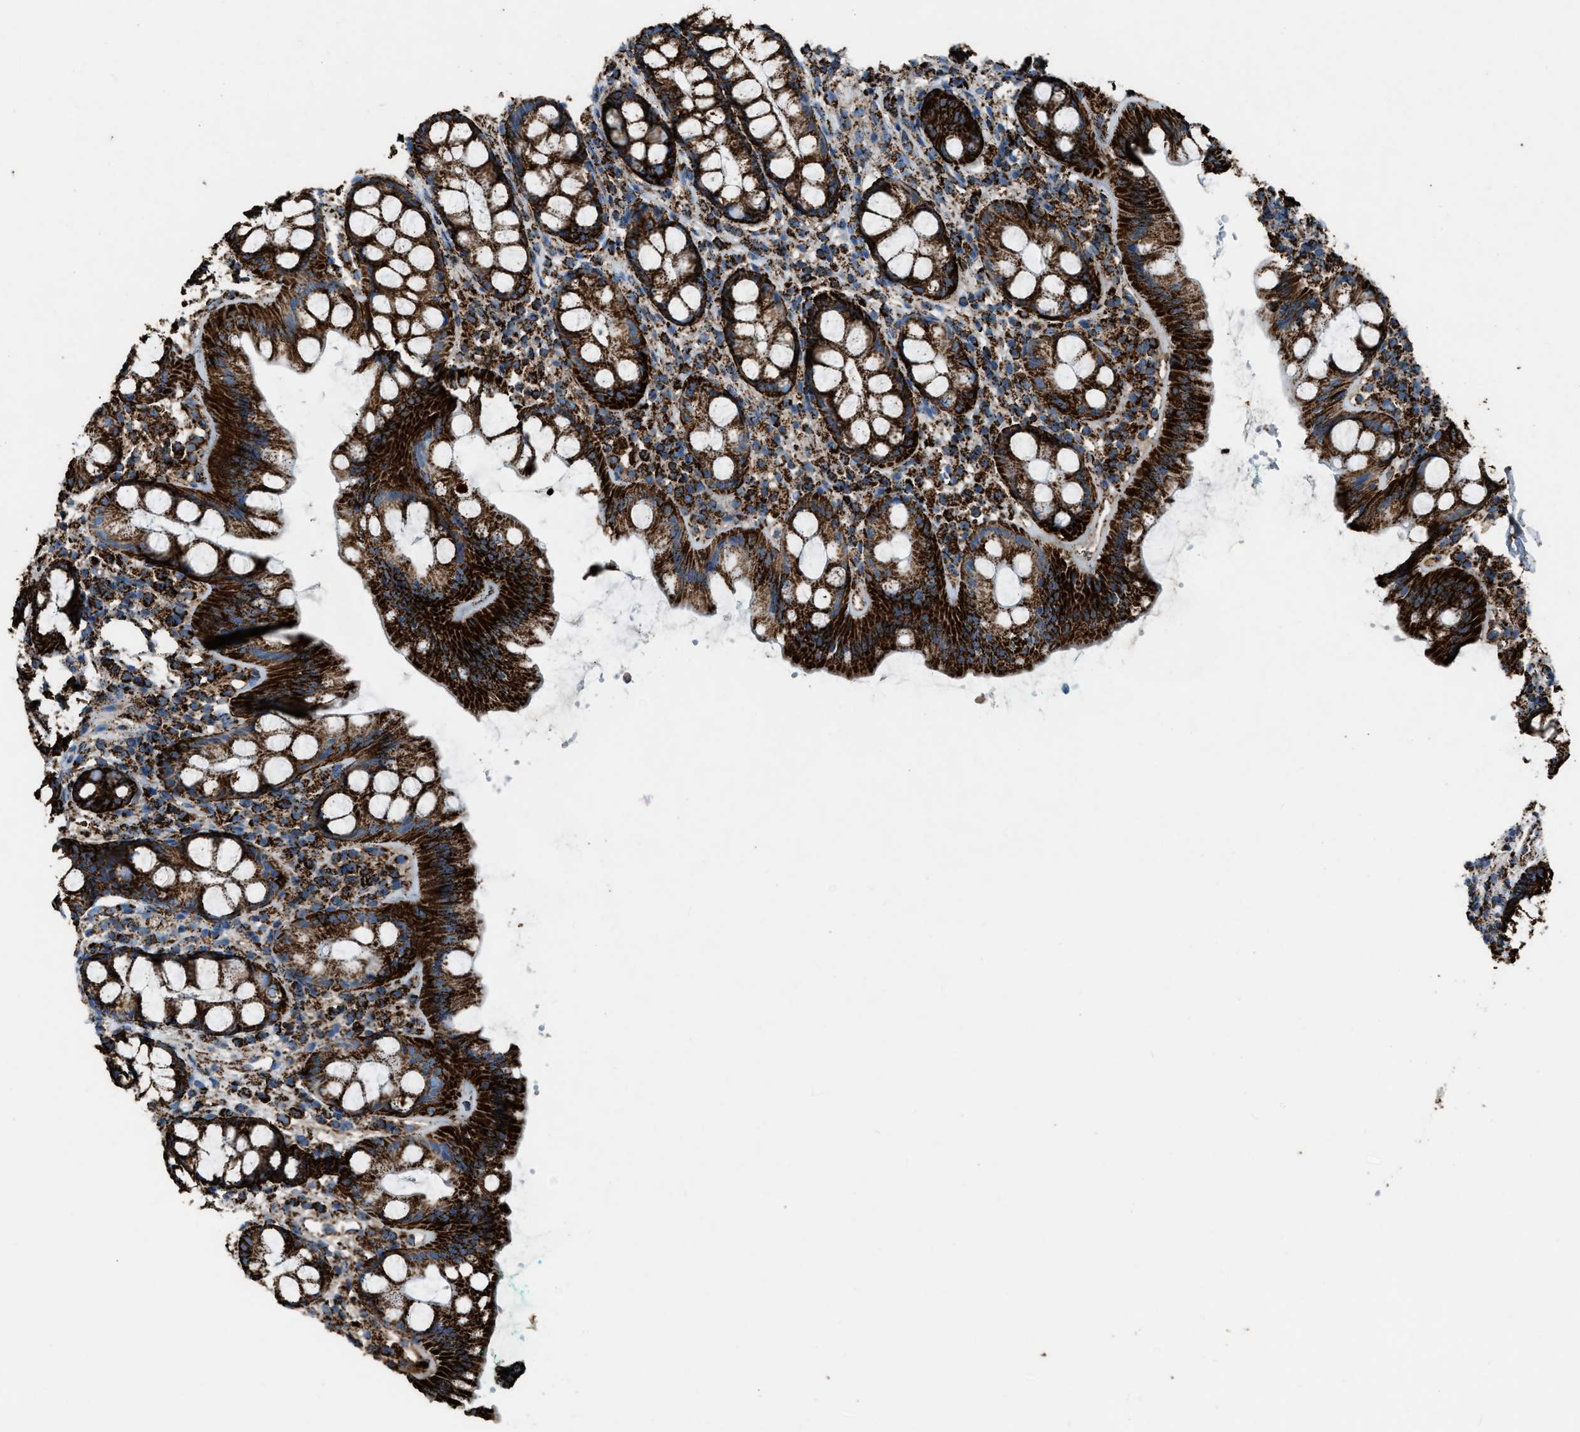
{"staining": {"intensity": "strong", "quantity": ">75%", "location": "cytoplasmic/membranous"}, "tissue": "rectum", "cell_type": "Glandular cells", "image_type": "normal", "snomed": [{"axis": "morphology", "description": "Normal tissue, NOS"}, {"axis": "topography", "description": "Rectum"}], "caption": "This image shows benign rectum stained with immunohistochemistry (IHC) to label a protein in brown. The cytoplasmic/membranous of glandular cells show strong positivity for the protein. Nuclei are counter-stained blue.", "gene": "MDH2", "patient": {"sex": "female", "age": 65}}